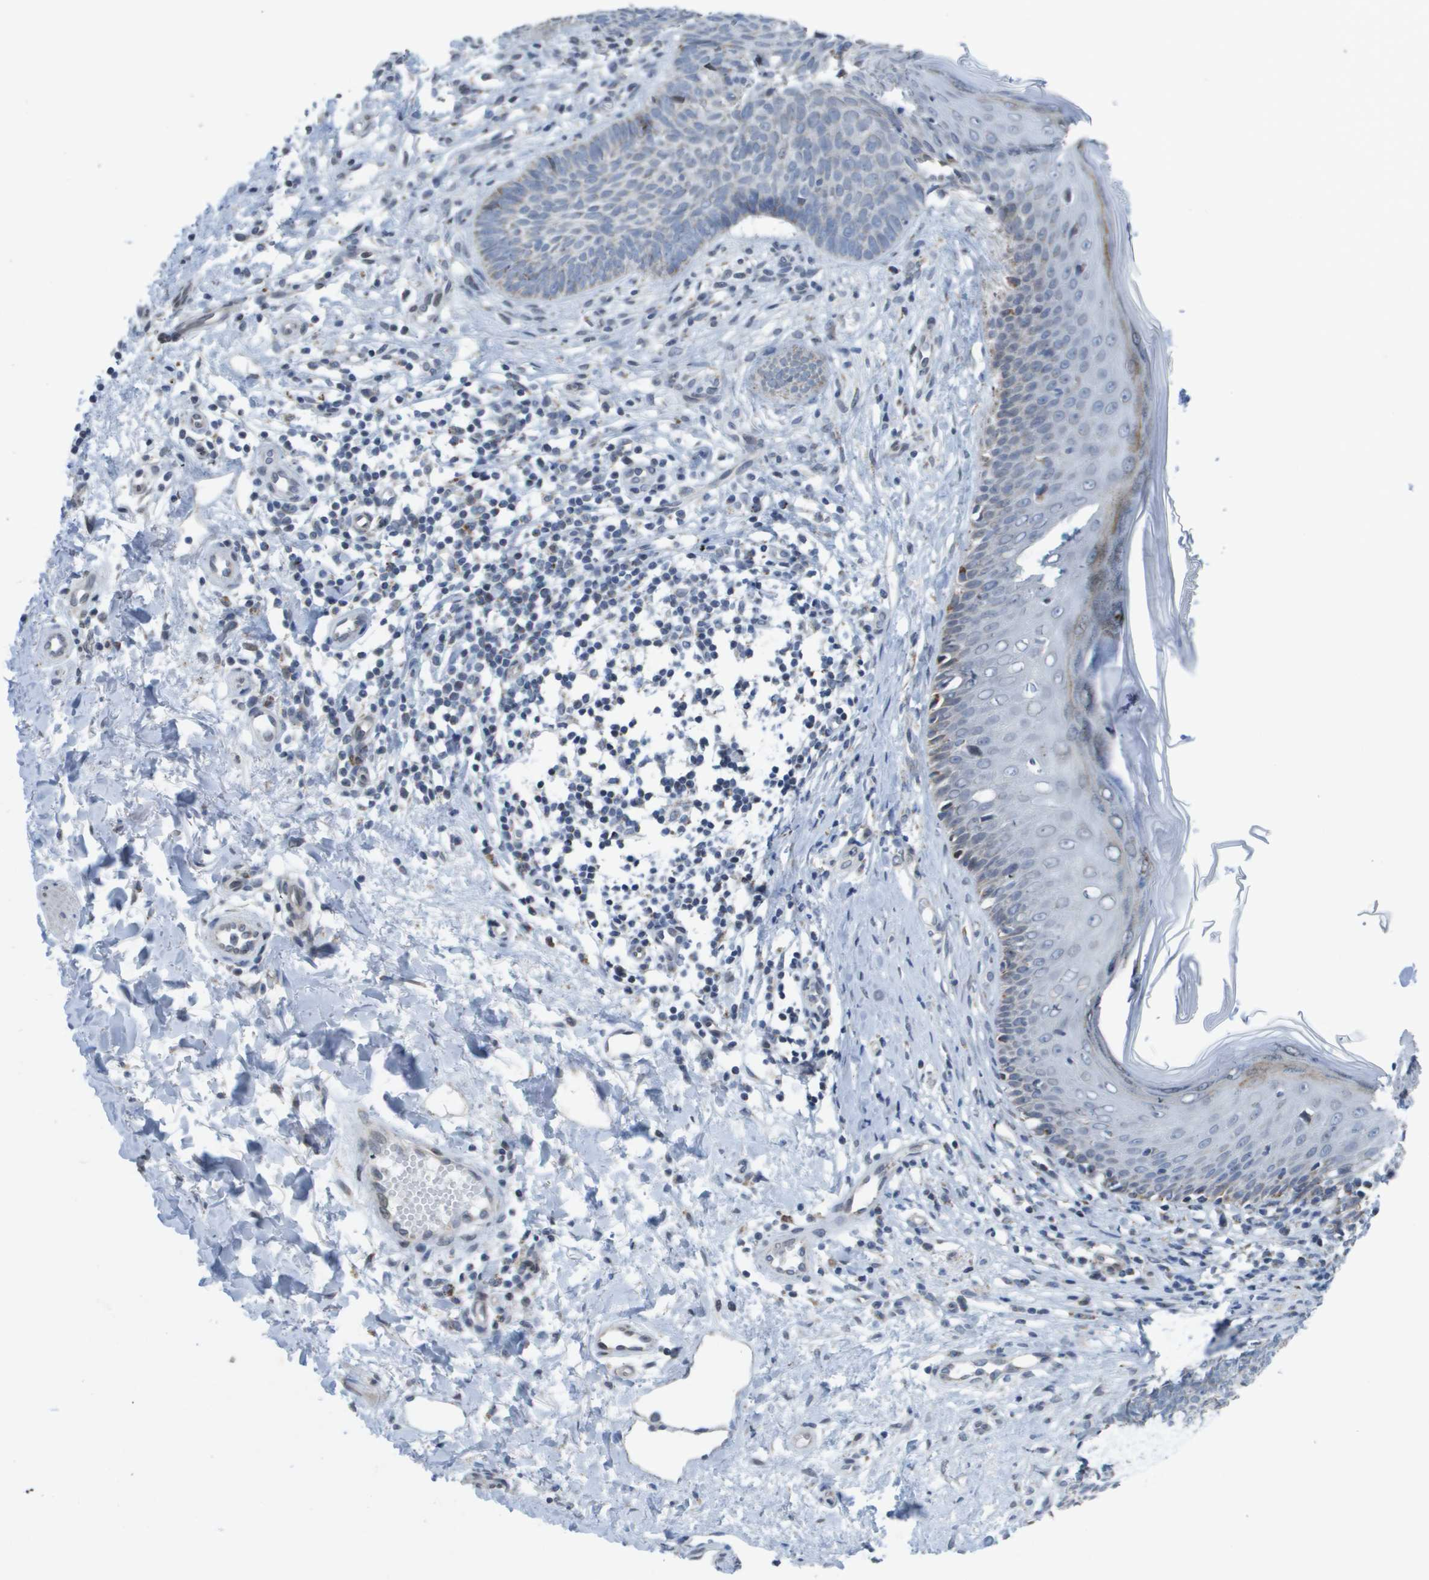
{"staining": {"intensity": "negative", "quantity": "none", "location": "none"}, "tissue": "skin cancer", "cell_type": "Tumor cells", "image_type": "cancer", "snomed": [{"axis": "morphology", "description": "Basal cell carcinoma"}, {"axis": "topography", "description": "Skin"}], "caption": "Protein analysis of skin cancer (basal cell carcinoma) shows no significant expression in tumor cells.", "gene": "TMEM223", "patient": {"sex": "male", "age": 60}}